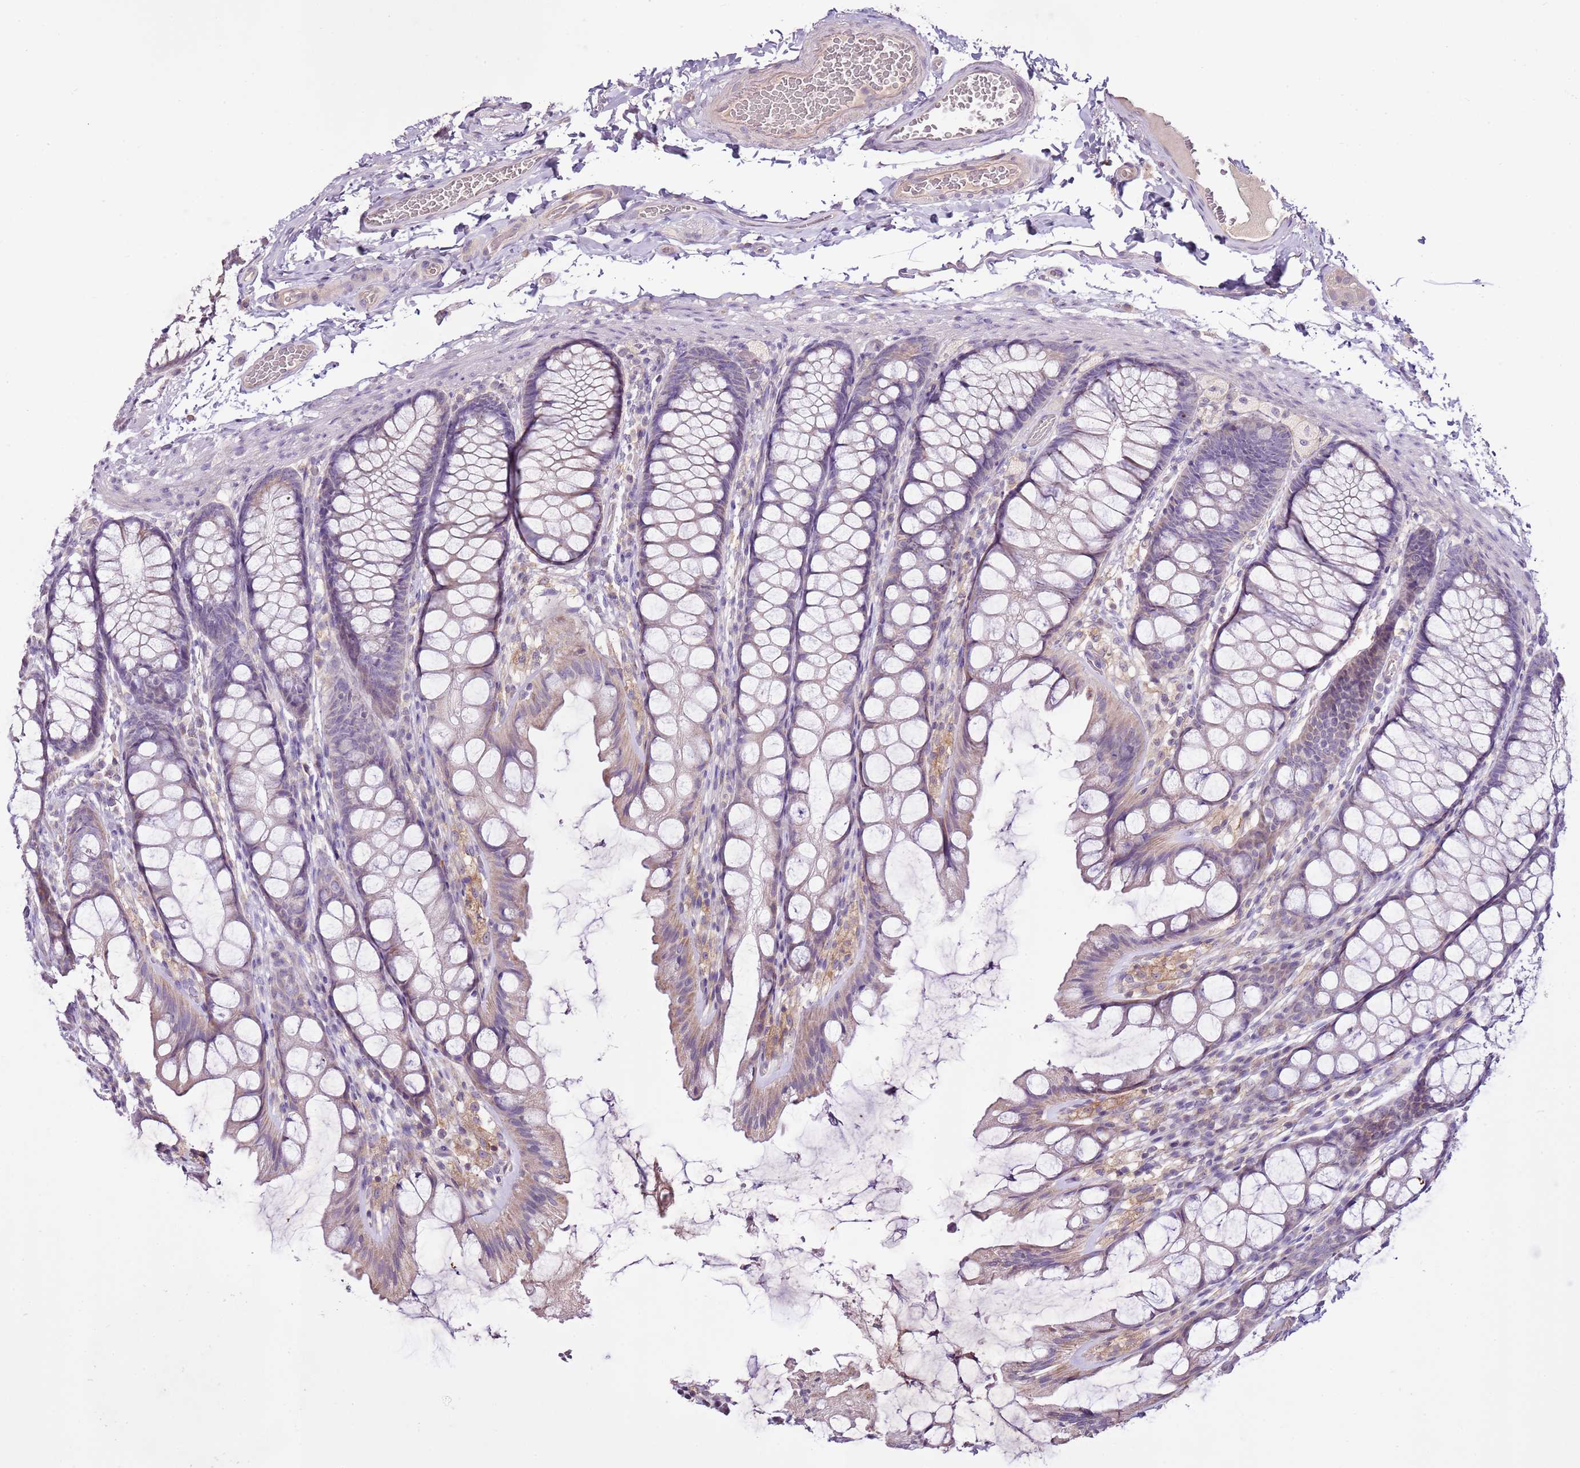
{"staining": {"intensity": "weak", "quantity": "<25%", "location": "cytoplasmic/membranous"}, "tissue": "colon", "cell_type": "Endothelial cells", "image_type": "normal", "snomed": [{"axis": "morphology", "description": "Normal tissue, NOS"}, {"axis": "topography", "description": "Colon"}], "caption": "High magnification brightfield microscopy of unremarkable colon stained with DAB (brown) and counterstained with hematoxylin (blue): endothelial cells show no significant positivity. (Stains: DAB immunohistochemistry (IHC) with hematoxylin counter stain, Microscopy: brightfield microscopy at high magnification).", "gene": "CMKLR1", "patient": {"sex": "male", "age": 47}}